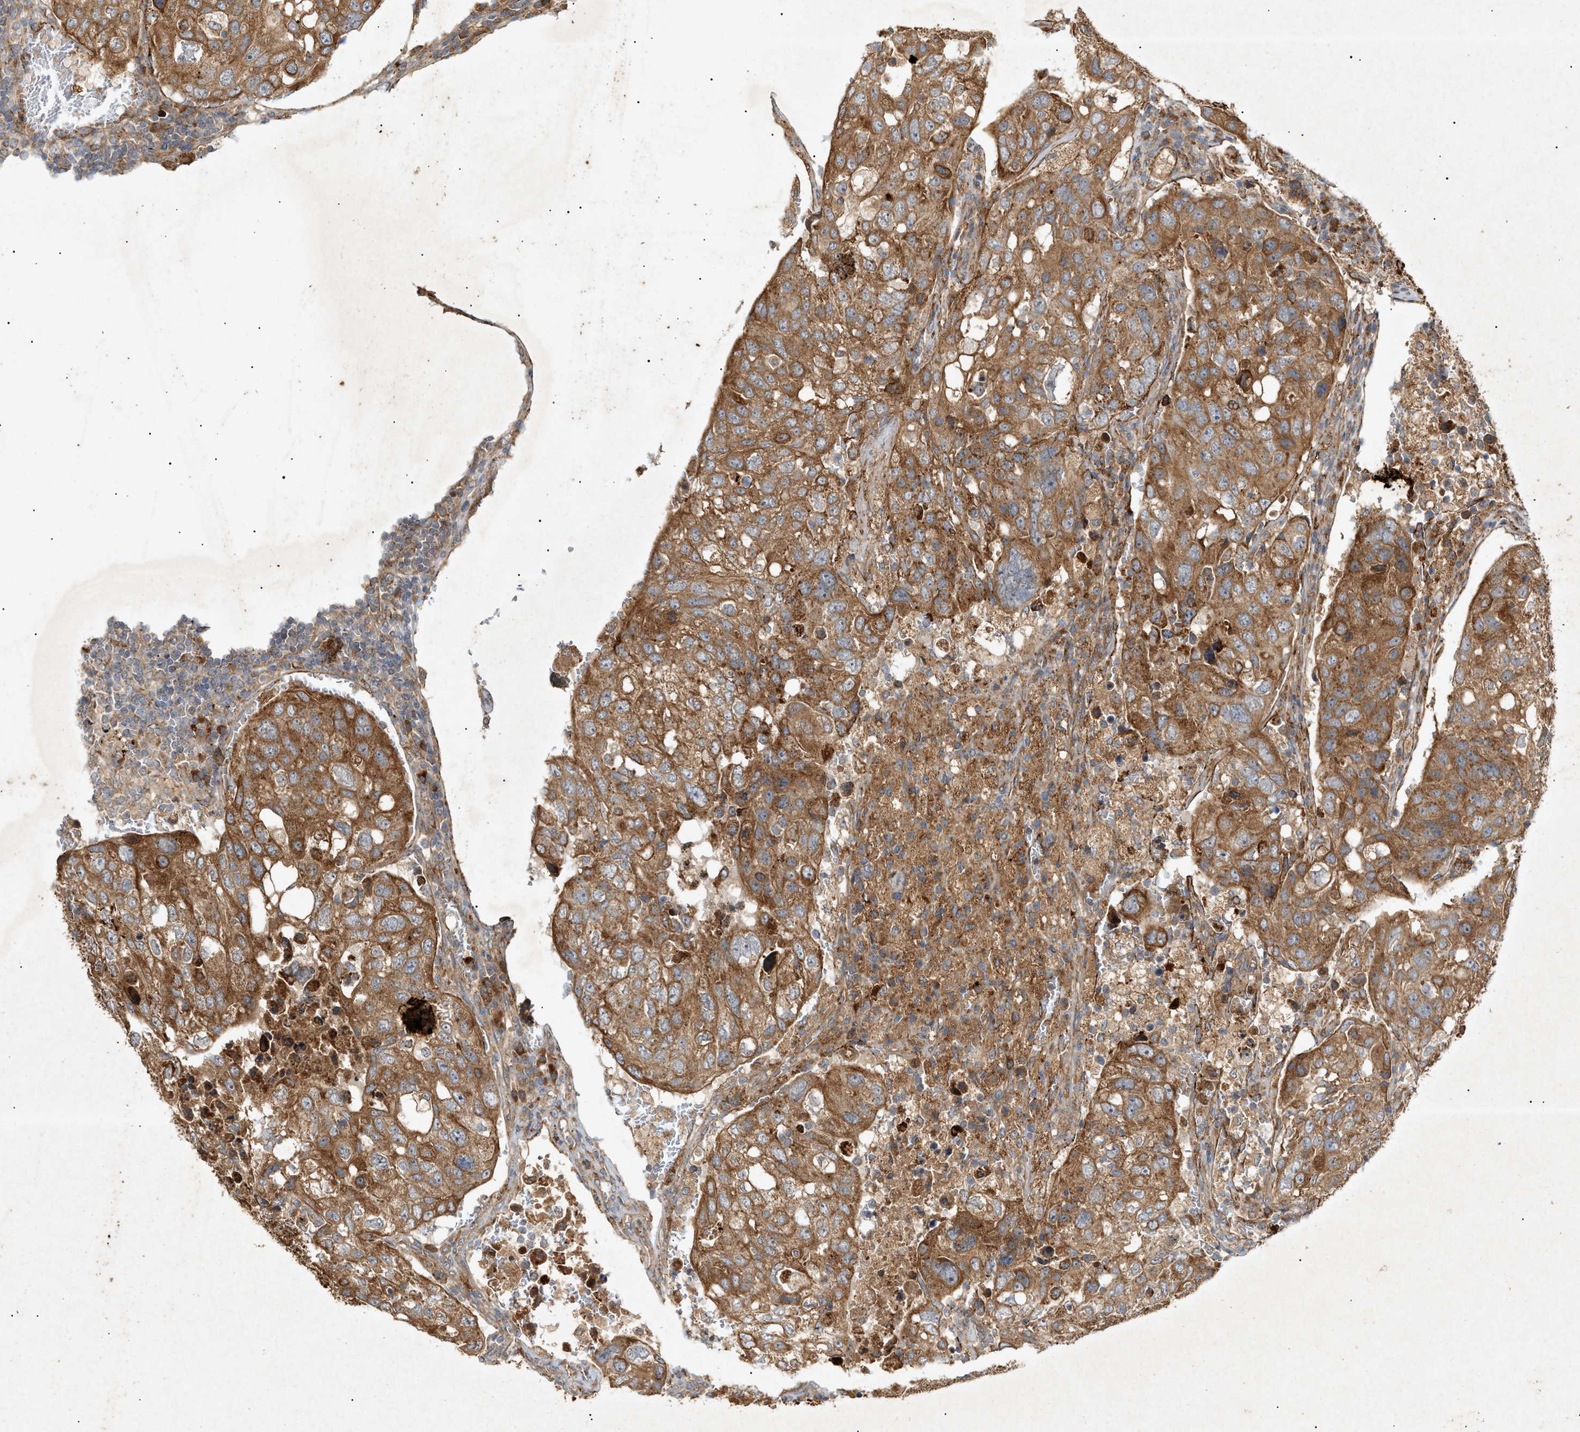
{"staining": {"intensity": "strong", "quantity": ">75%", "location": "cytoplasmic/membranous"}, "tissue": "urothelial cancer", "cell_type": "Tumor cells", "image_type": "cancer", "snomed": [{"axis": "morphology", "description": "Urothelial carcinoma, High grade"}, {"axis": "topography", "description": "Lymph node"}, {"axis": "topography", "description": "Urinary bladder"}], "caption": "This micrograph exhibits IHC staining of human high-grade urothelial carcinoma, with high strong cytoplasmic/membranous positivity in about >75% of tumor cells.", "gene": "MTCH1", "patient": {"sex": "male", "age": 51}}